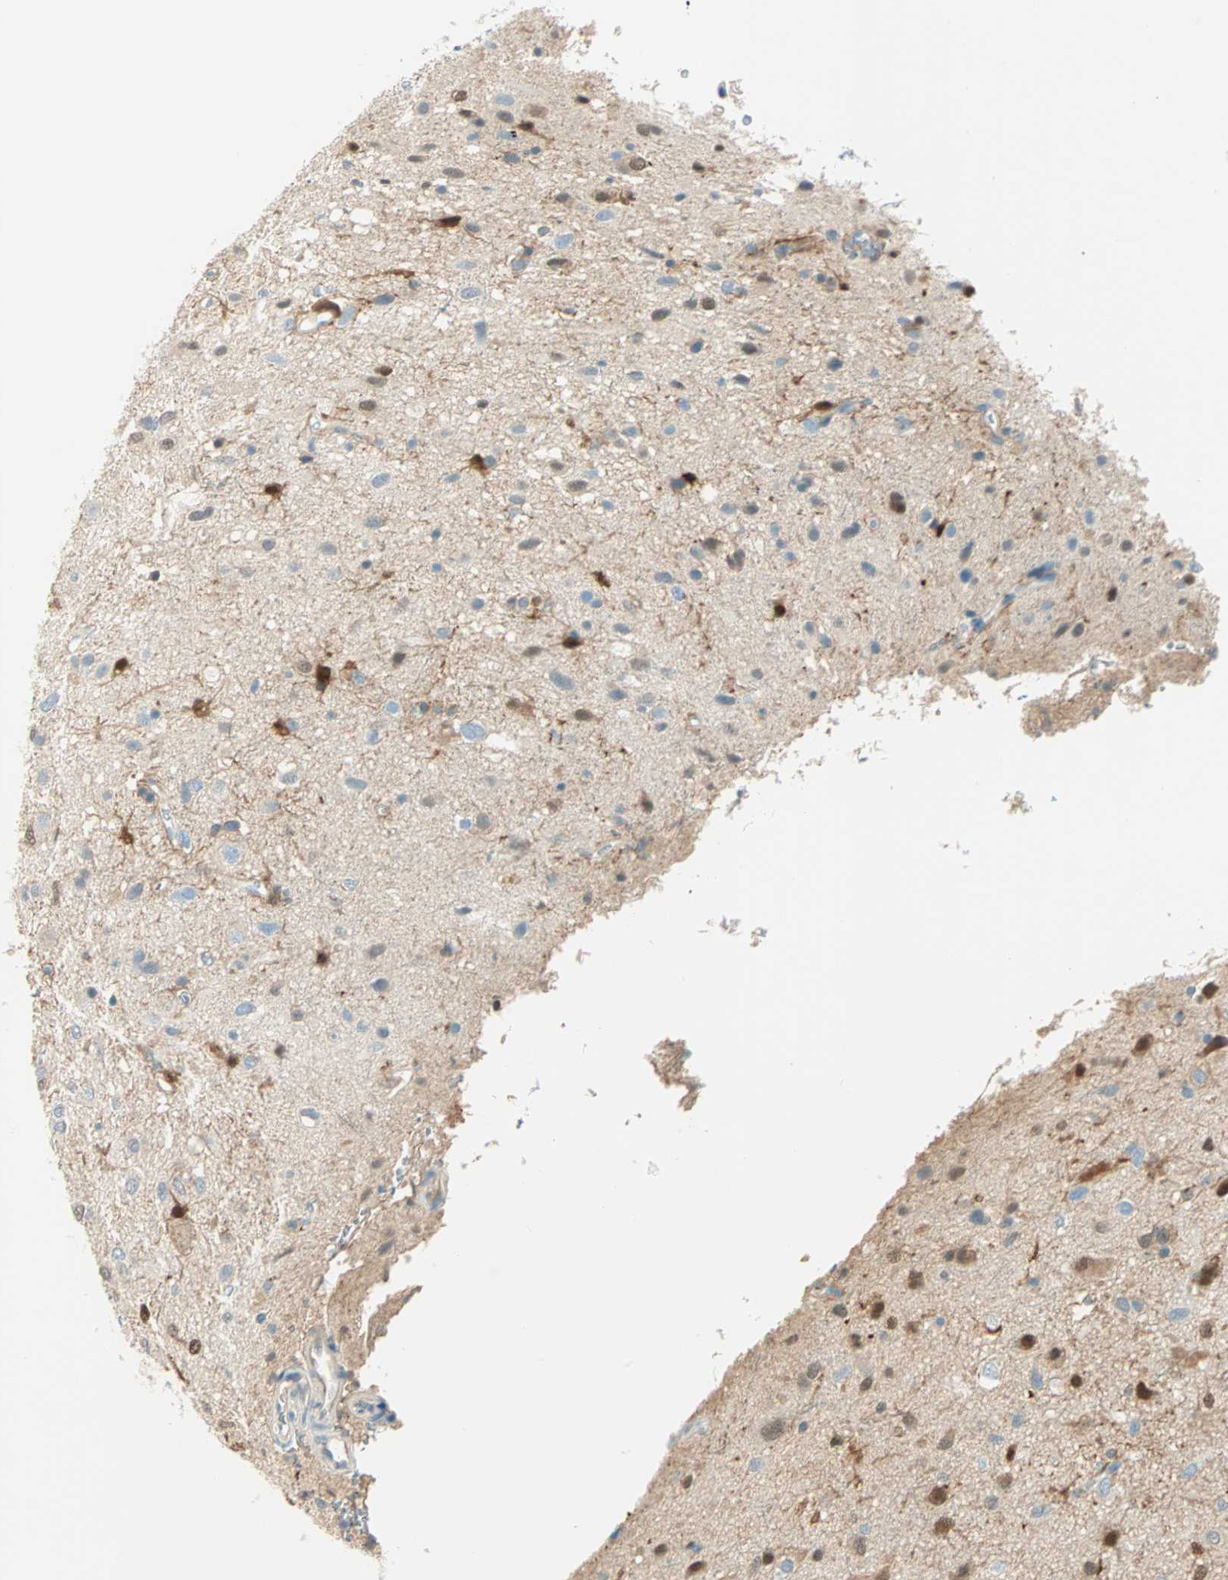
{"staining": {"intensity": "moderate", "quantity": "<25%", "location": "cytoplasmic/membranous,nuclear"}, "tissue": "glioma", "cell_type": "Tumor cells", "image_type": "cancer", "snomed": [{"axis": "morphology", "description": "Glioma, malignant, Low grade"}, {"axis": "topography", "description": "Brain"}], "caption": "Malignant glioma (low-grade) tissue displays moderate cytoplasmic/membranous and nuclear staining in approximately <25% of tumor cells", "gene": "S100A1", "patient": {"sex": "male", "age": 77}}